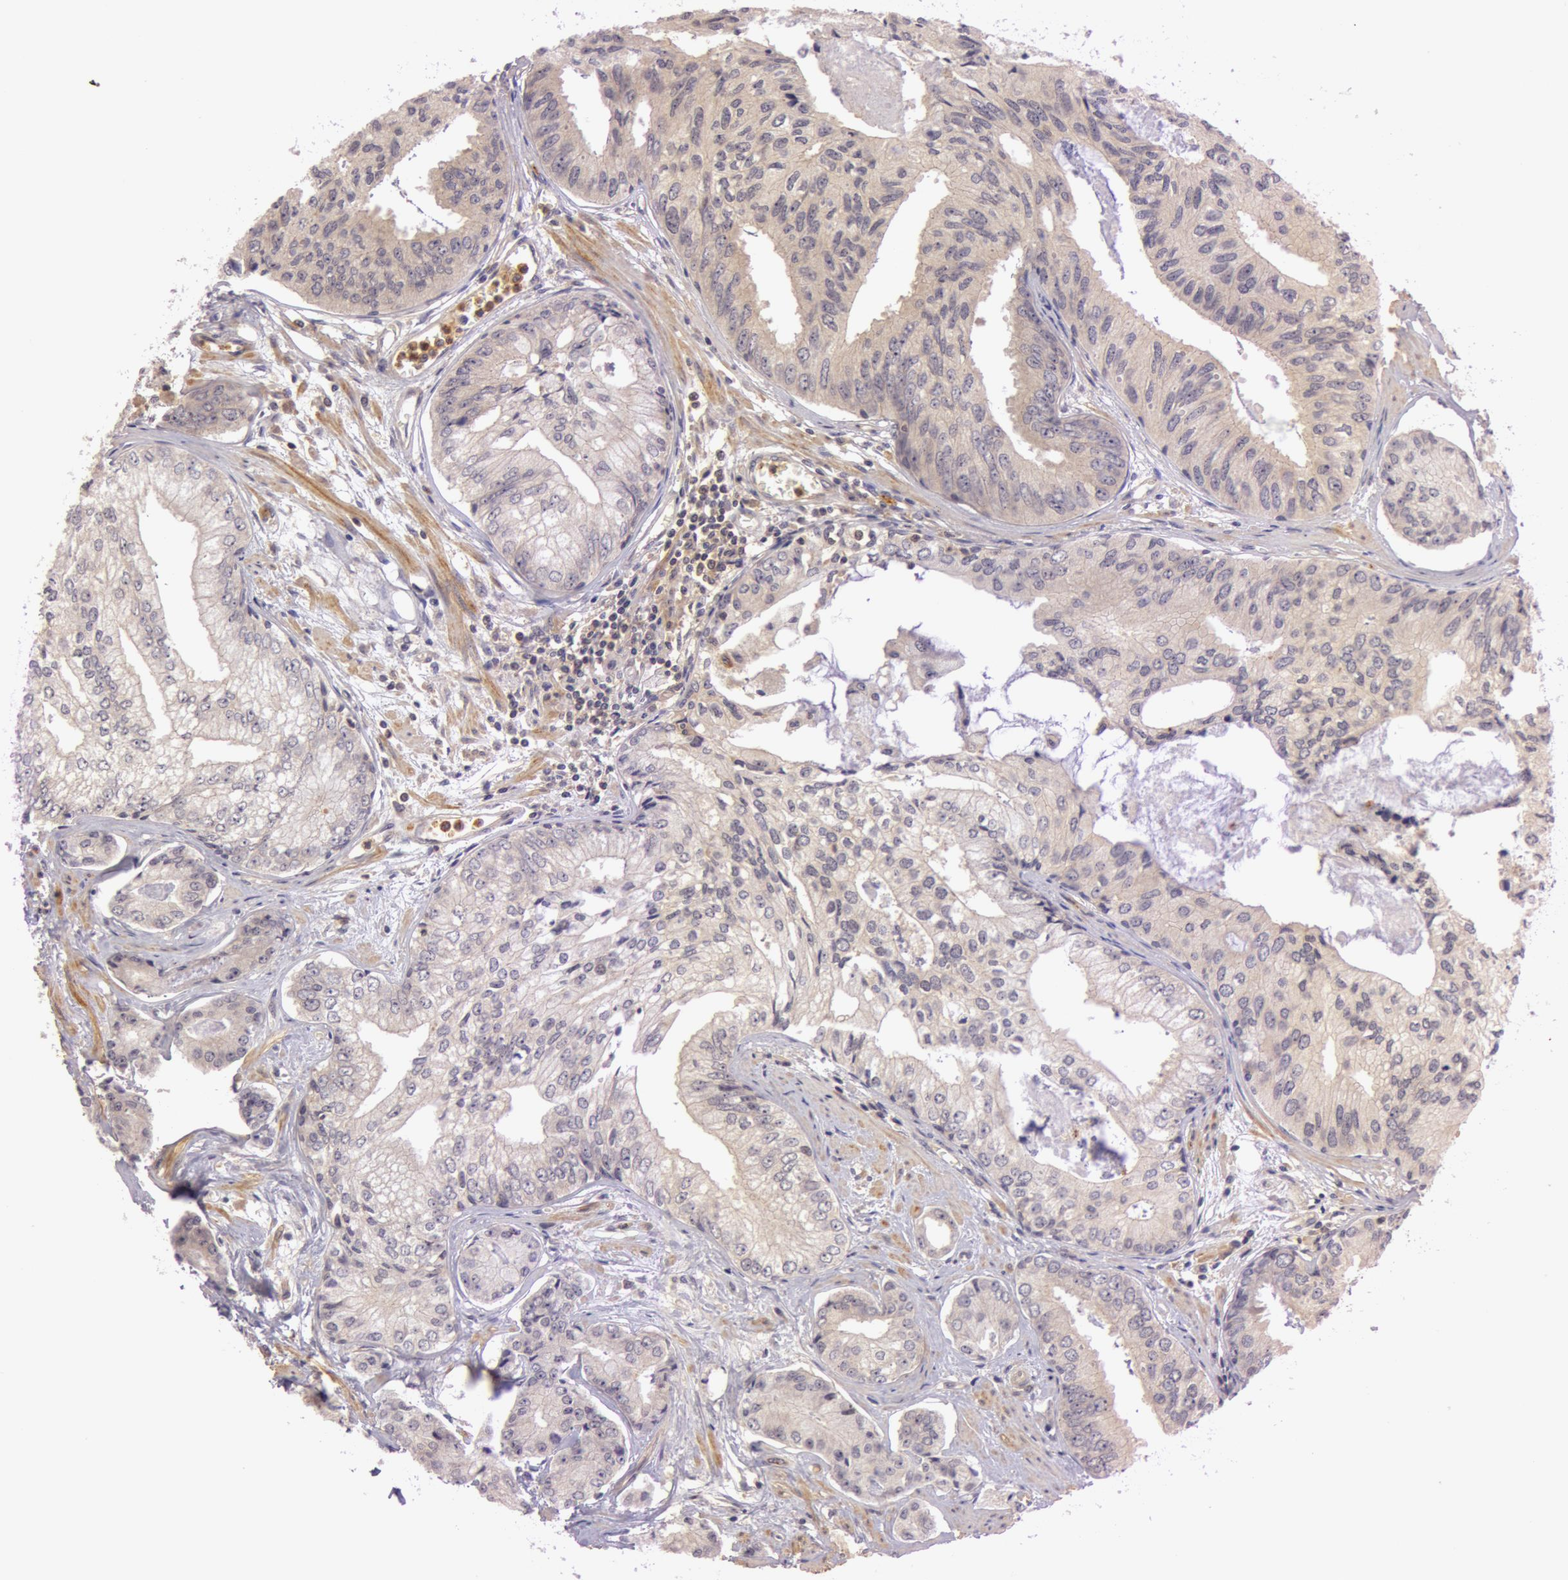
{"staining": {"intensity": "weak", "quantity": ">75%", "location": "cytoplasmic/membranous"}, "tissue": "prostate cancer", "cell_type": "Tumor cells", "image_type": "cancer", "snomed": [{"axis": "morphology", "description": "Adenocarcinoma, High grade"}, {"axis": "topography", "description": "Prostate"}], "caption": "Tumor cells exhibit weak cytoplasmic/membranous staining in approximately >75% of cells in prostate cancer.", "gene": "ATG2B", "patient": {"sex": "male", "age": 56}}